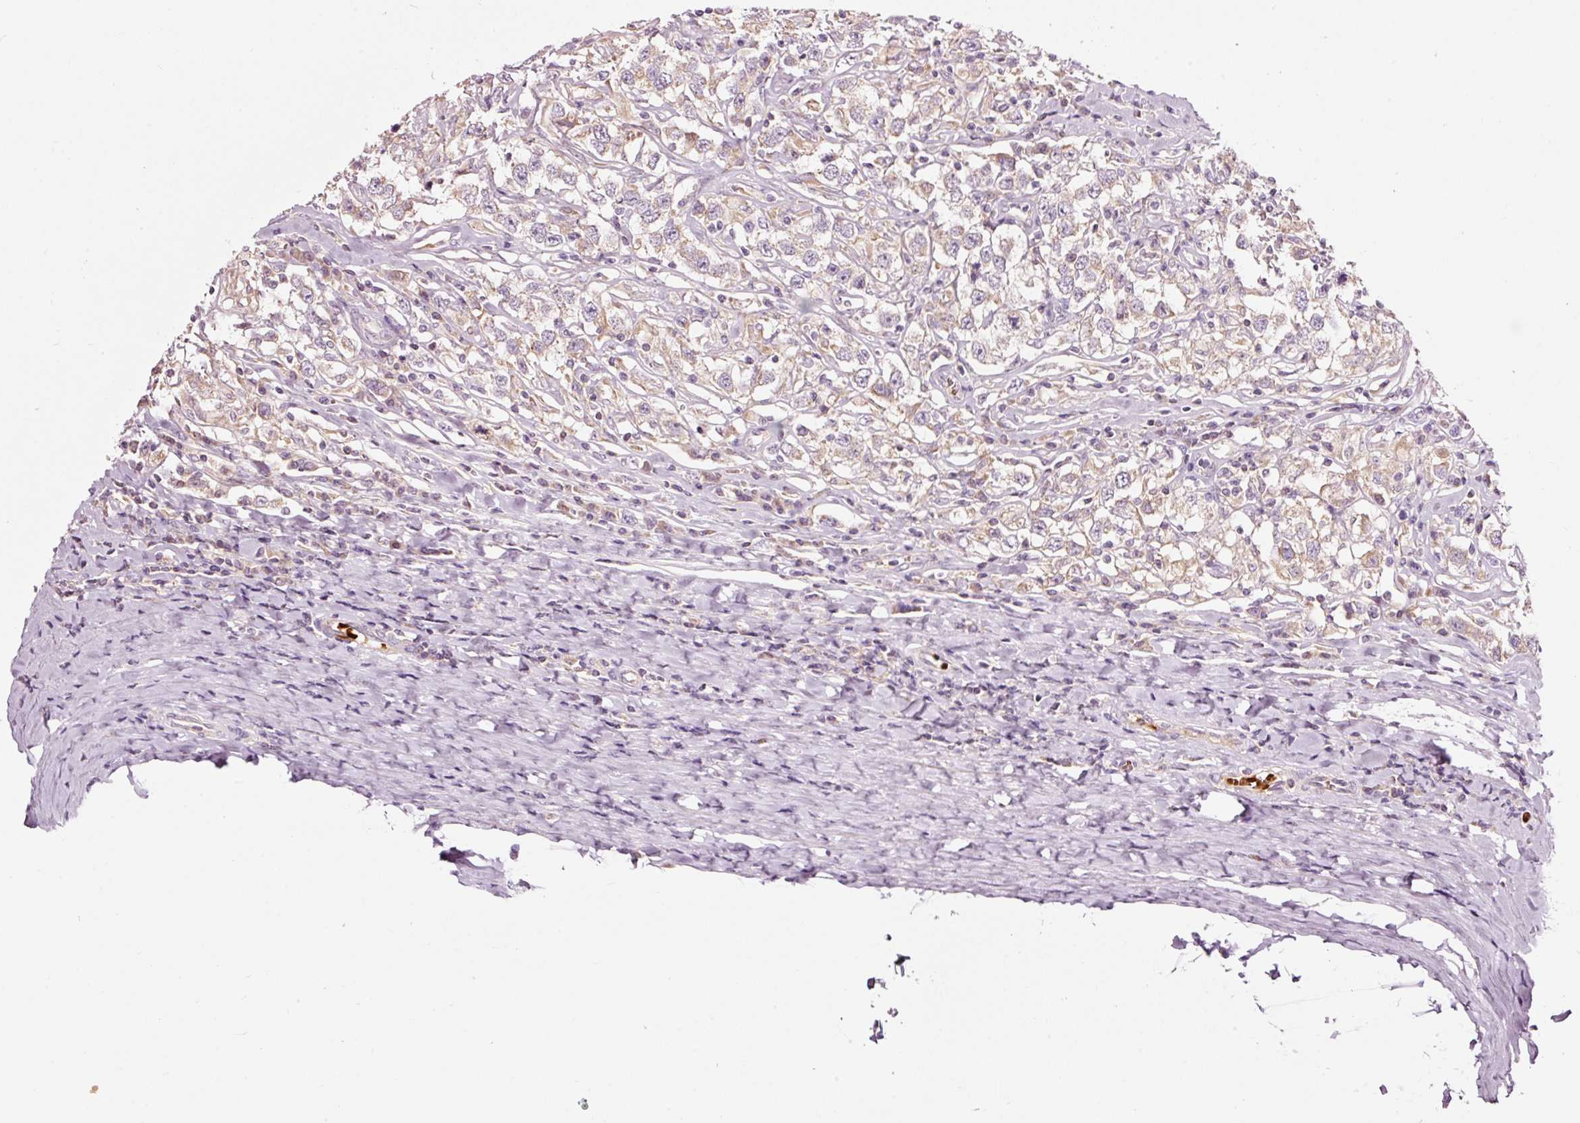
{"staining": {"intensity": "moderate", "quantity": "<25%", "location": "cytoplasmic/membranous"}, "tissue": "testis cancer", "cell_type": "Tumor cells", "image_type": "cancer", "snomed": [{"axis": "morphology", "description": "Seminoma, NOS"}, {"axis": "topography", "description": "Testis"}], "caption": "Moderate cytoplasmic/membranous expression for a protein is seen in approximately <25% of tumor cells of testis cancer (seminoma) using IHC.", "gene": "LDHAL6B", "patient": {"sex": "male", "age": 41}}